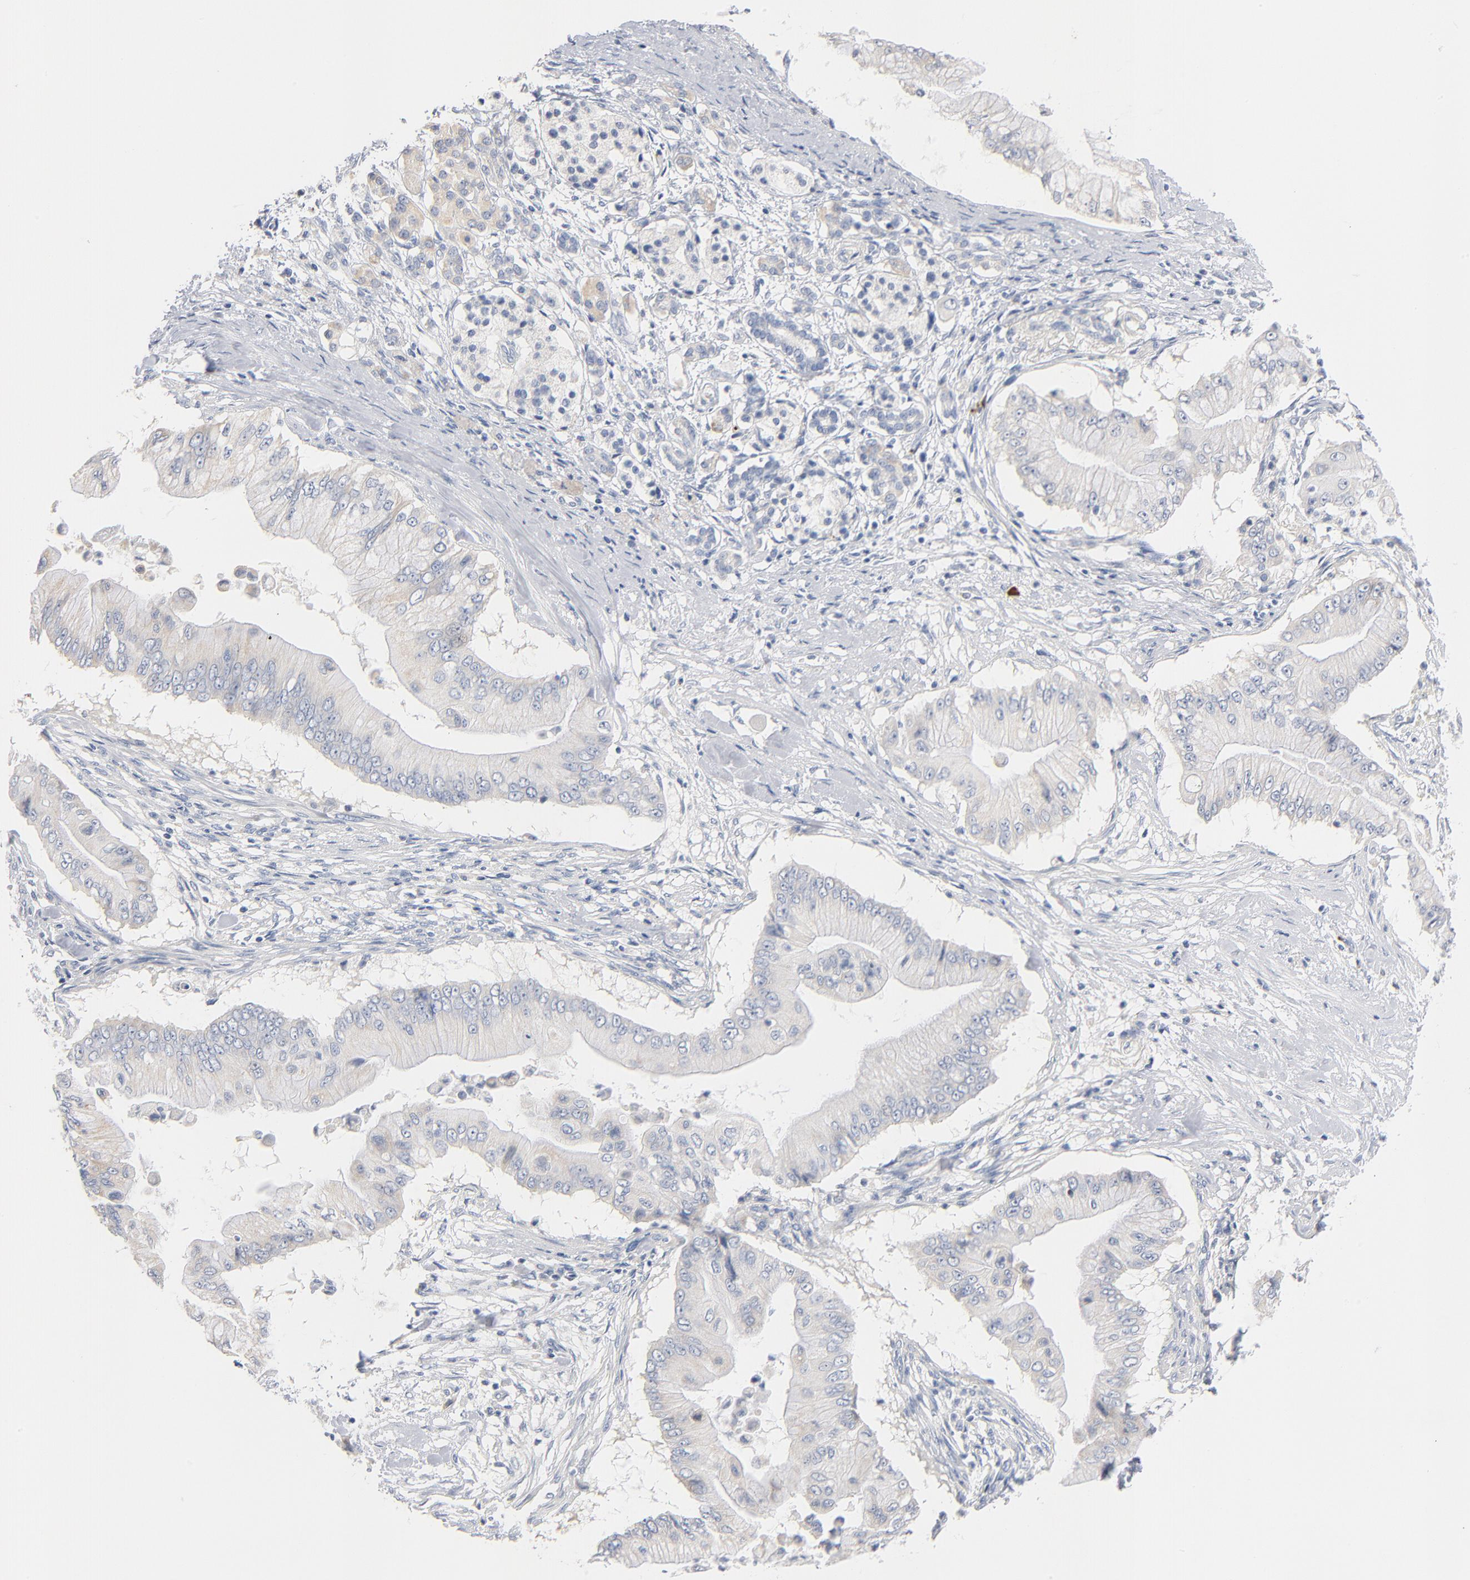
{"staining": {"intensity": "negative", "quantity": "none", "location": "none"}, "tissue": "pancreatic cancer", "cell_type": "Tumor cells", "image_type": "cancer", "snomed": [{"axis": "morphology", "description": "Adenocarcinoma, NOS"}, {"axis": "topography", "description": "Pancreas"}], "caption": "DAB (3,3'-diaminobenzidine) immunohistochemical staining of human adenocarcinoma (pancreatic) demonstrates no significant expression in tumor cells.", "gene": "GZMB", "patient": {"sex": "male", "age": 62}}